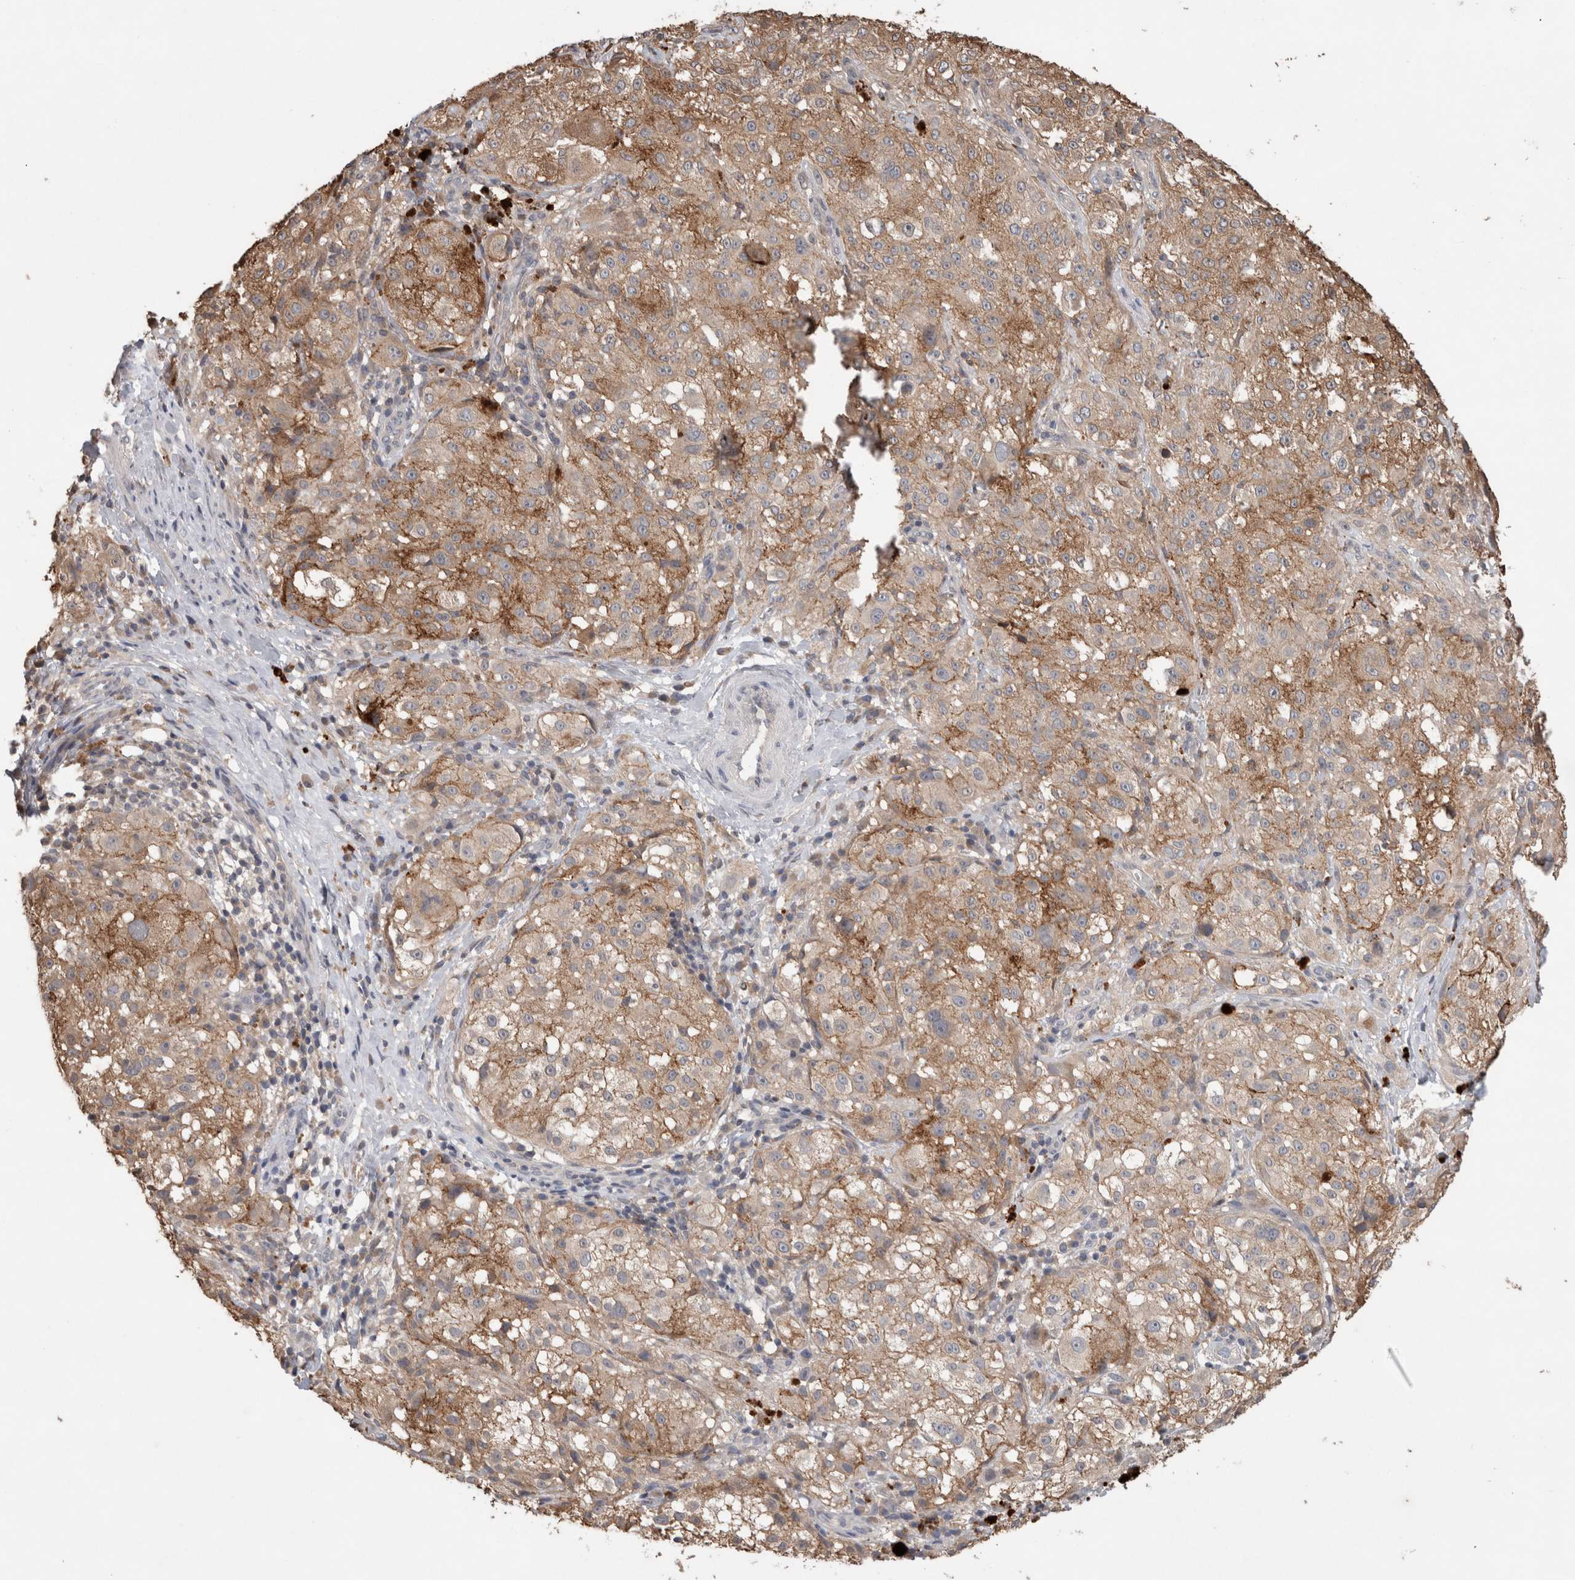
{"staining": {"intensity": "moderate", "quantity": ">75%", "location": "cytoplasmic/membranous"}, "tissue": "melanoma", "cell_type": "Tumor cells", "image_type": "cancer", "snomed": [{"axis": "morphology", "description": "Malignant melanoma, NOS"}, {"axis": "topography", "description": "Skin"}], "caption": "Immunohistochemistry photomicrograph of neoplastic tissue: malignant melanoma stained using immunohistochemistry demonstrates medium levels of moderate protein expression localized specifically in the cytoplasmic/membranous of tumor cells, appearing as a cytoplasmic/membranous brown color.", "gene": "TRIM5", "patient": {"sex": "female", "age": 55}}